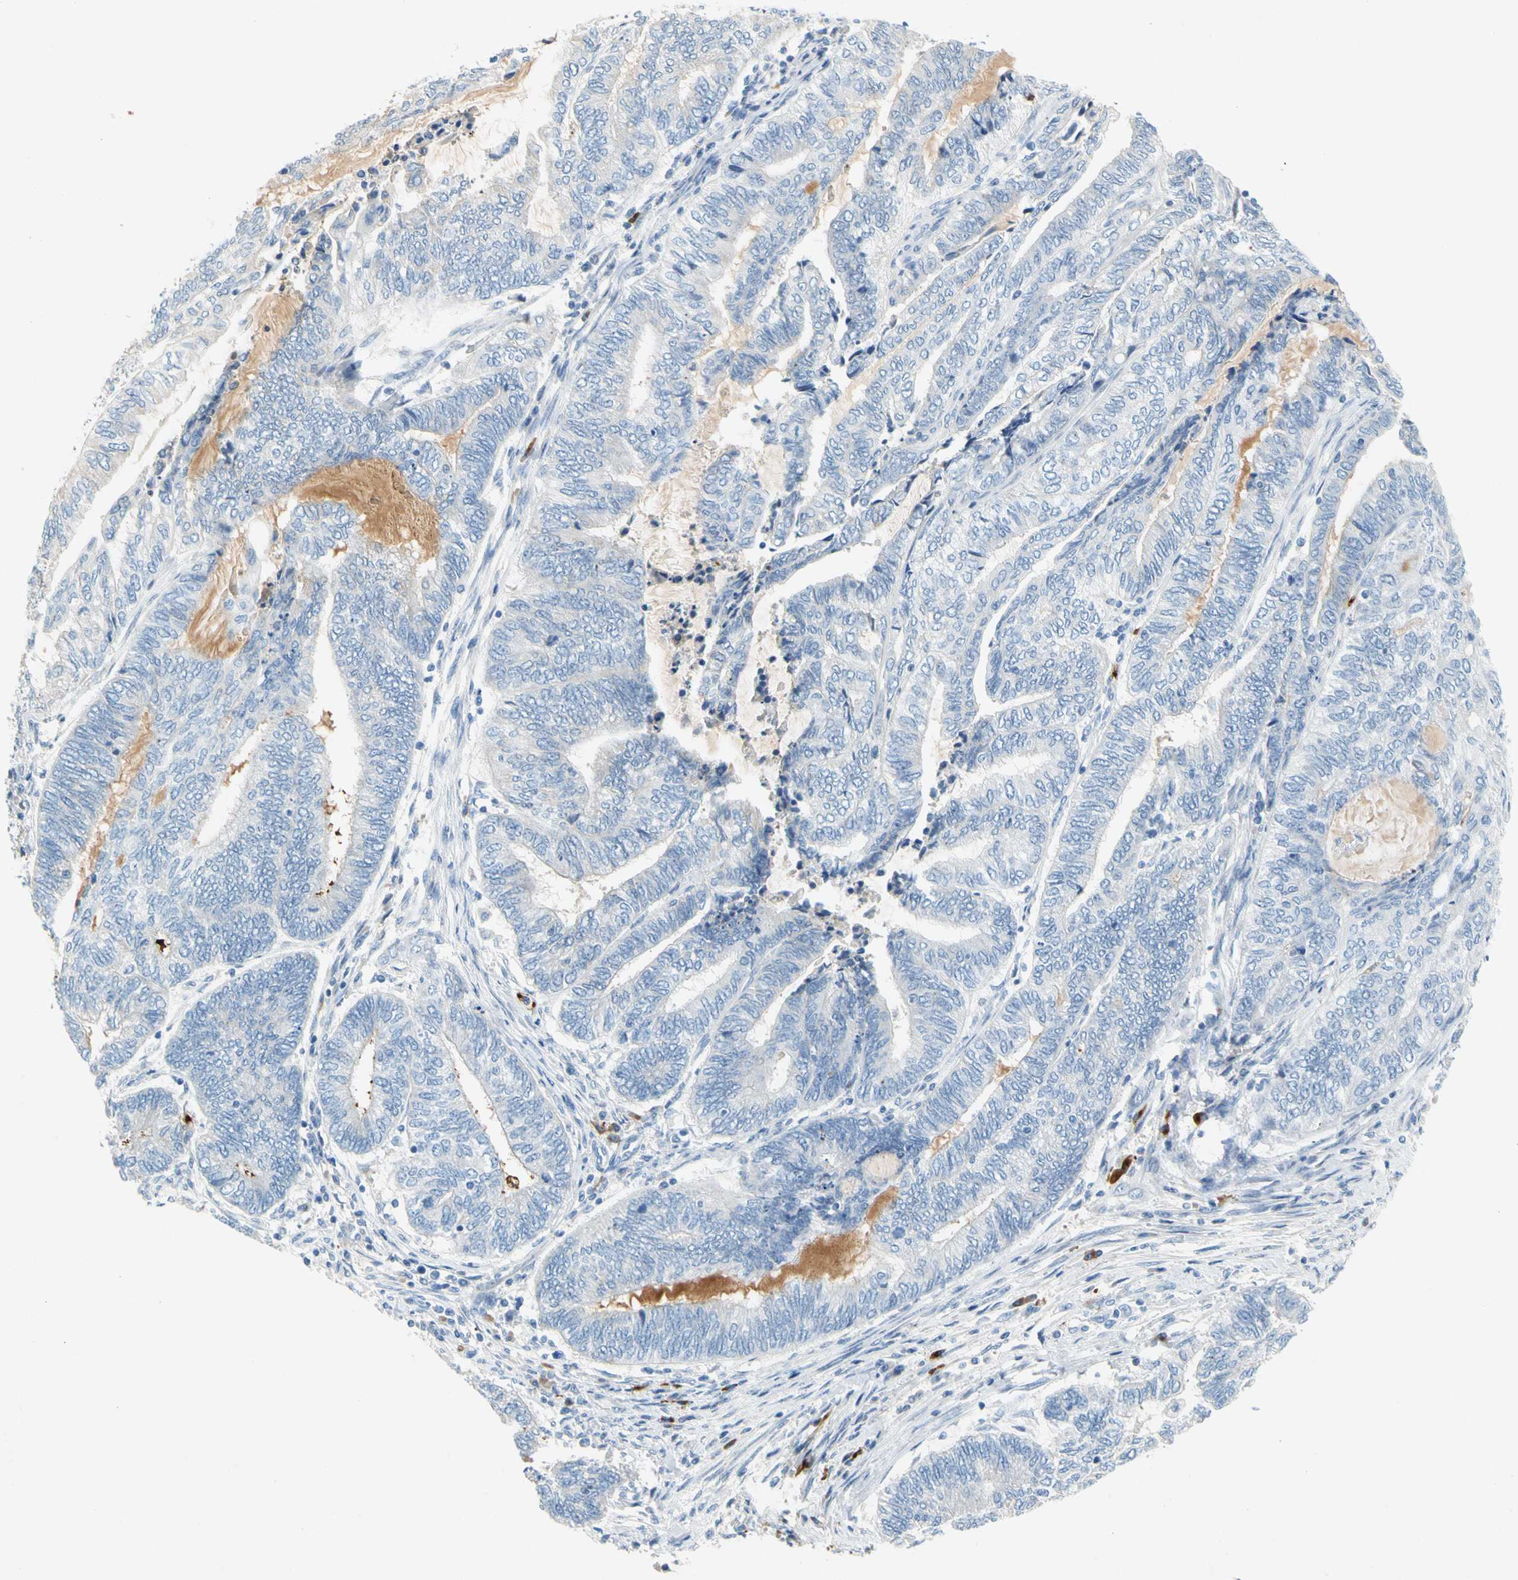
{"staining": {"intensity": "negative", "quantity": "none", "location": "none"}, "tissue": "endometrial cancer", "cell_type": "Tumor cells", "image_type": "cancer", "snomed": [{"axis": "morphology", "description": "Adenocarcinoma, NOS"}, {"axis": "topography", "description": "Uterus"}, {"axis": "topography", "description": "Endometrium"}], "caption": "Tumor cells show no significant staining in endometrial cancer (adenocarcinoma). The staining was performed using DAB (3,3'-diaminobenzidine) to visualize the protein expression in brown, while the nuclei were stained in blue with hematoxylin (Magnification: 20x).", "gene": "PPBP", "patient": {"sex": "female", "age": 70}}